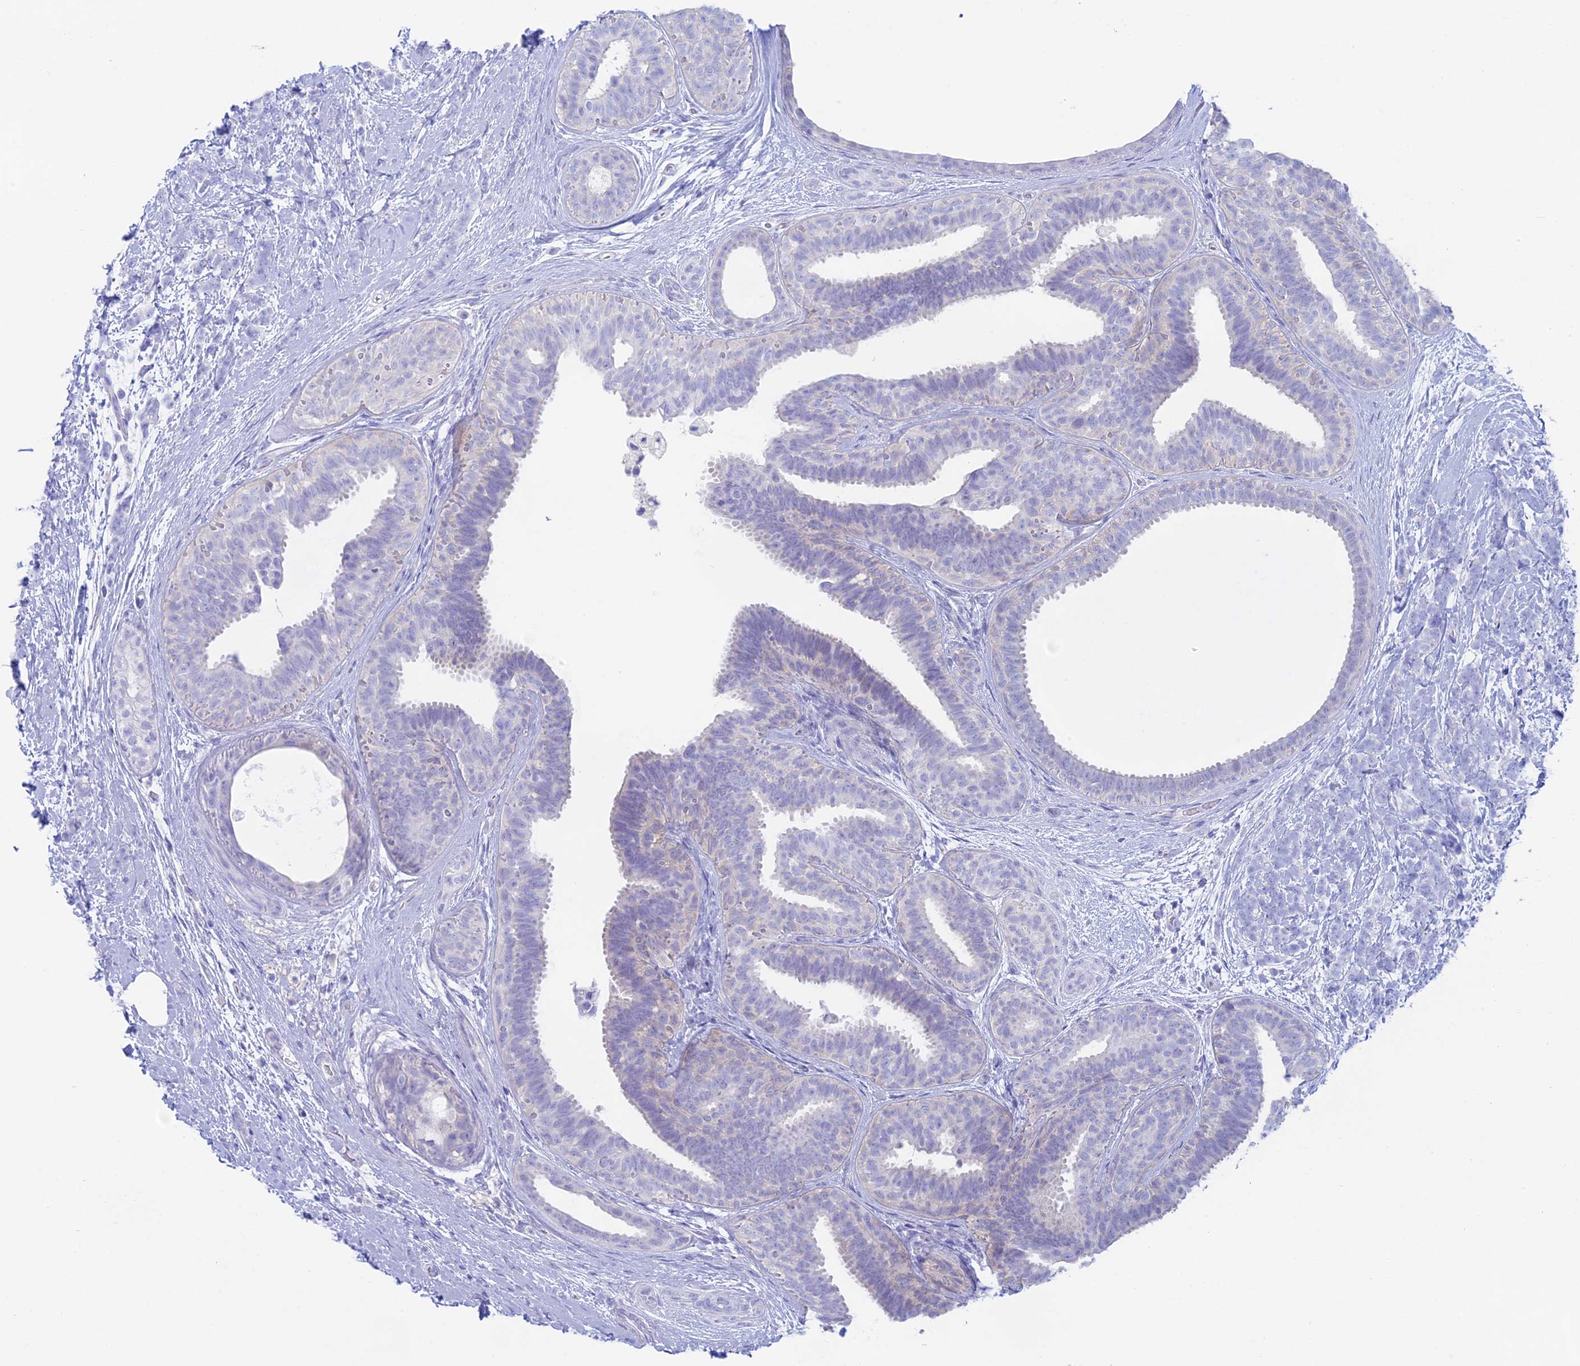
{"staining": {"intensity": "negative", "quantity": "none", "location": "none"}, "tissue": "breast cancer", "cell_type": "Tumor cells", "image_type": "cancer", "snomed": [{"axis": "morphology", "description": "Lobular carcinoma"}, {"axis": "topography", "description": "Breast"}], "caption": "There is no significant expression in tumor cells of breast cancer.", "gene": "RP1", "patient": {"sex": "female", "age": 58}}